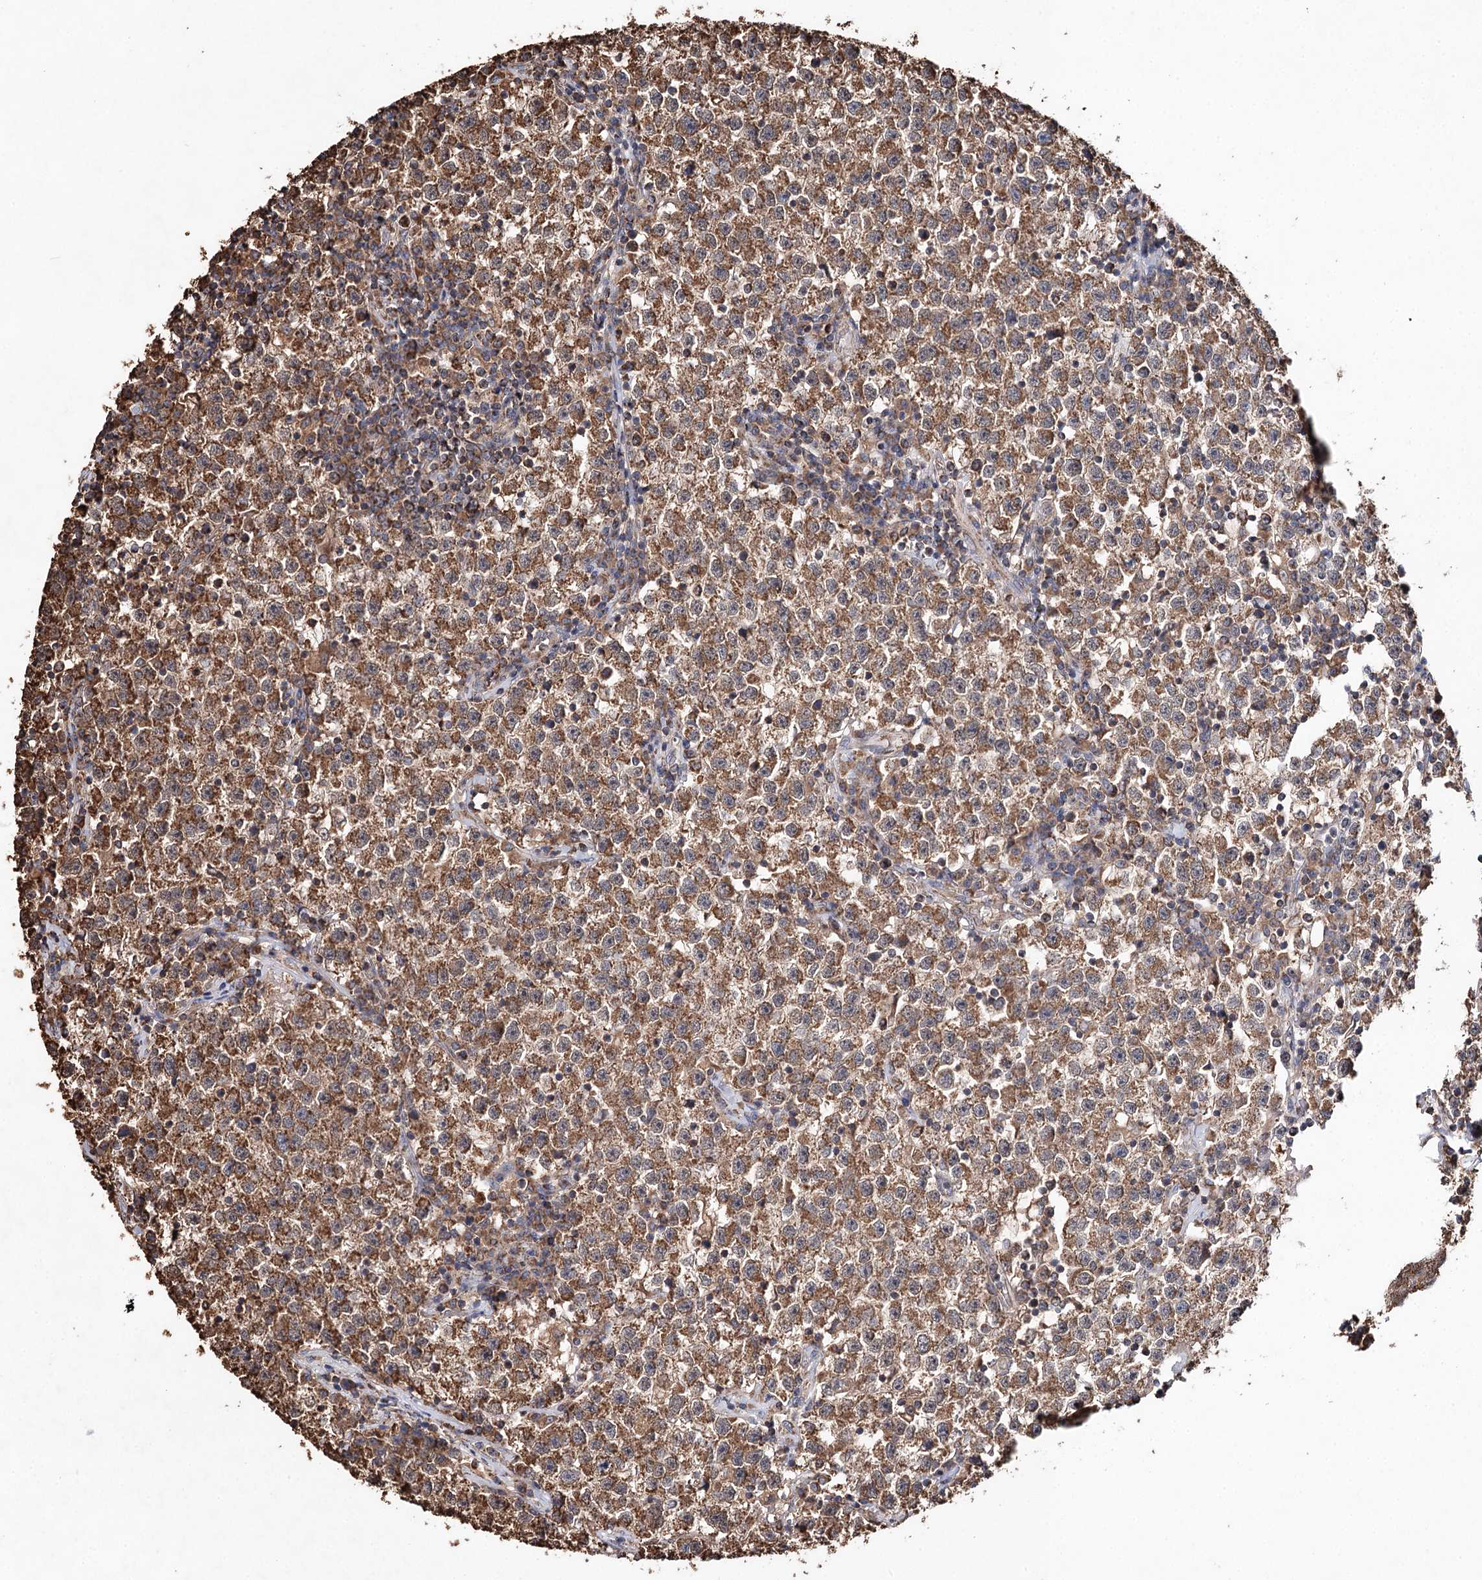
{"staining": {"intensity": "moderate", "quantity": ">75%", "location": "cytoplasmic/membranous"}, "tissue": "testis cancer", "cell_type": "Tumor cells", "image_type": "cancer", "snomed": [{"axis": "morphology", "description": "Seminoma, NOS"}, {"axis": "topography", "description": "Testis"}], "caption": "Seminoma (testis) was stained to show a protein in brown. There is medium levels of moderate cytoplasmic/membranous staining in about >75% of tumor cells.", "gene": "PIK3CB", "patient": {"sex": "male", "age": 22}}